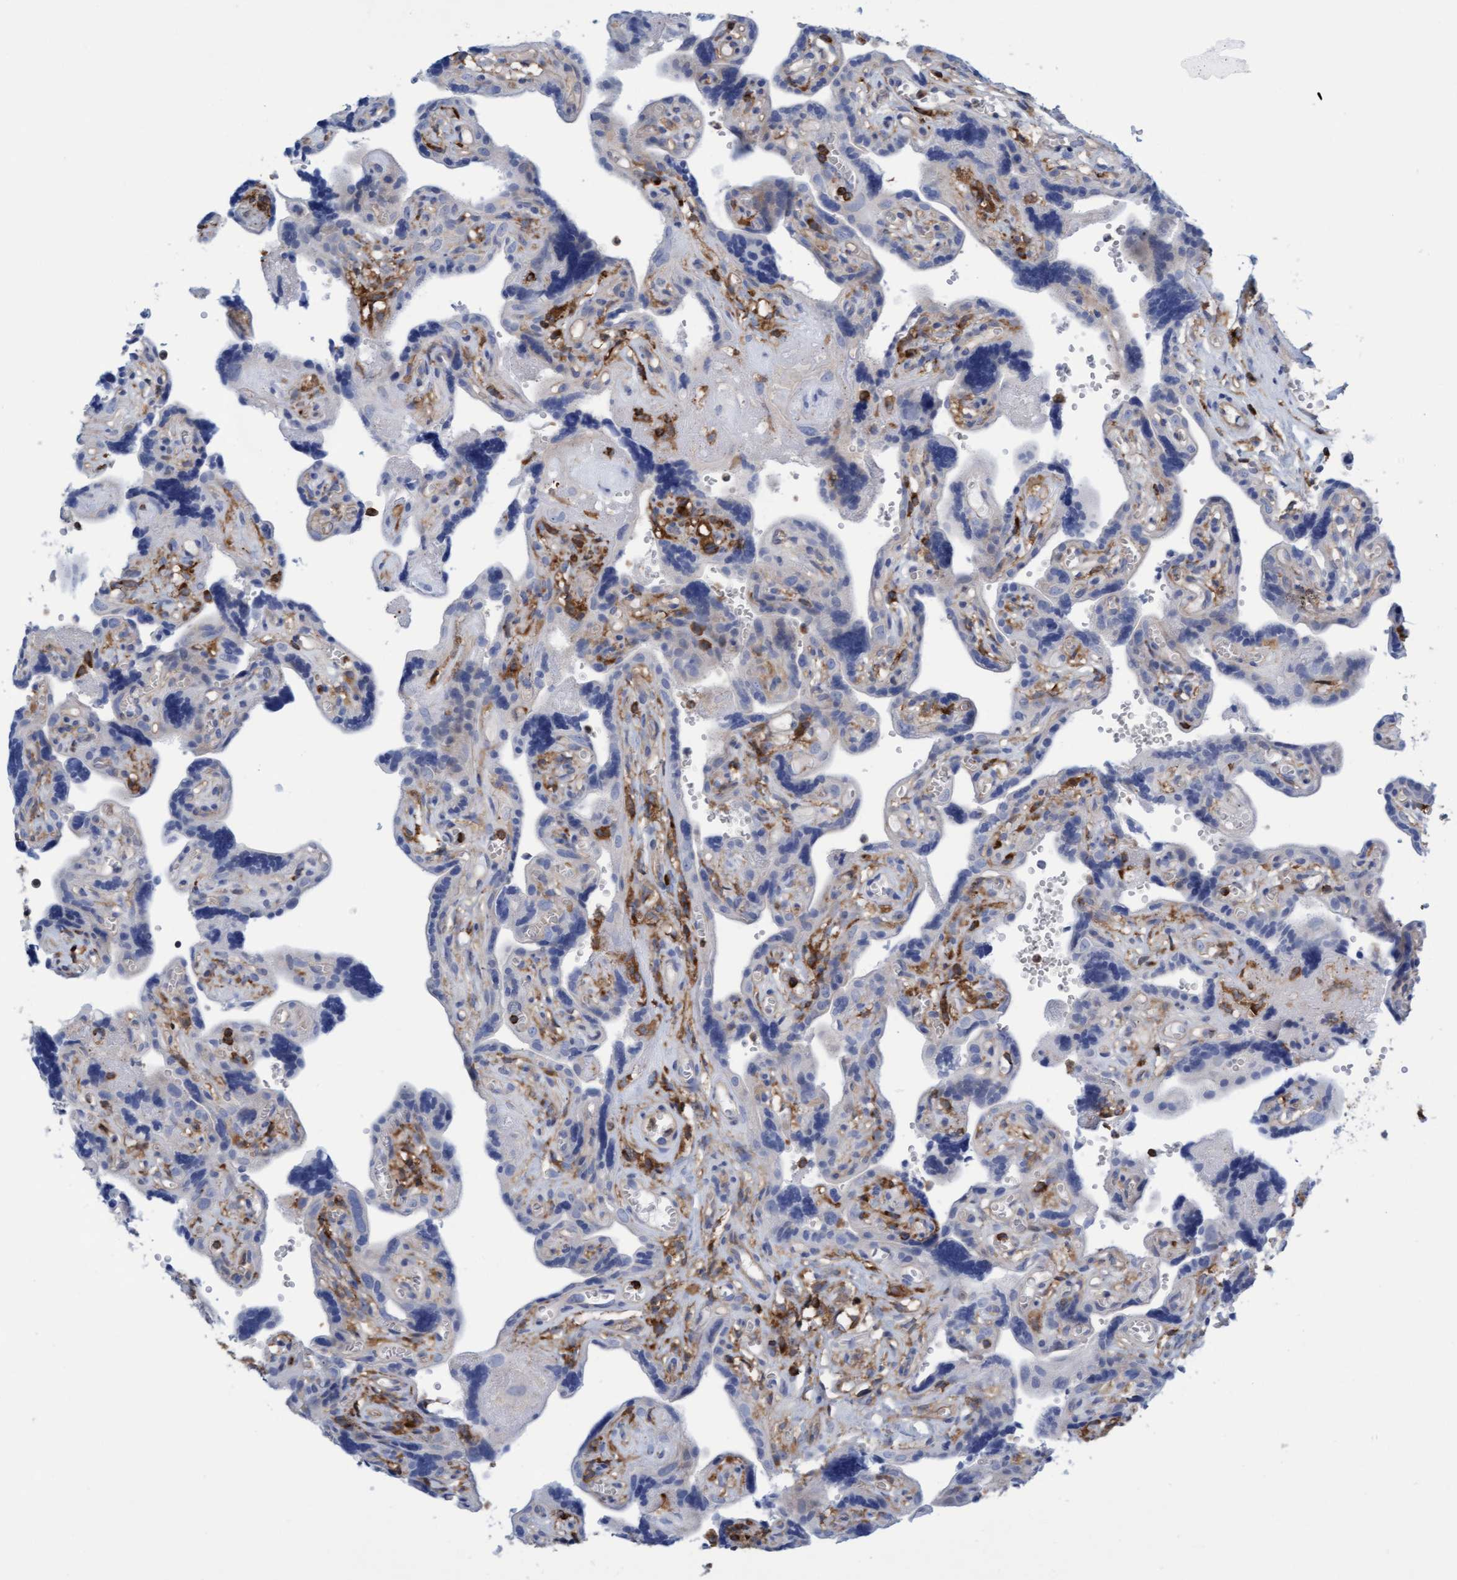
{"staining": {"intensity": "weak", "quantity": "25%-75%", "location": "cytoplasmic/membranous"}, "tissue": "placenta", "cell_type": "Trophoblastic cells", "image_type": "normal", "snomed": [{"axis": "morphology", "description": "Normal tissue, NOS"}, {"axis": "topography", "description": "Placenta"}], "caption": "This photomicrograph demonstrates immunohistochemistry (IHC) staining of benign human placenta, with low weak cytoplasmic/membranous expression in approximately 25%-75% of trophoblastic cells.", "gene": "FNBP1", "patient": {"sex": "female", "age": 30}}